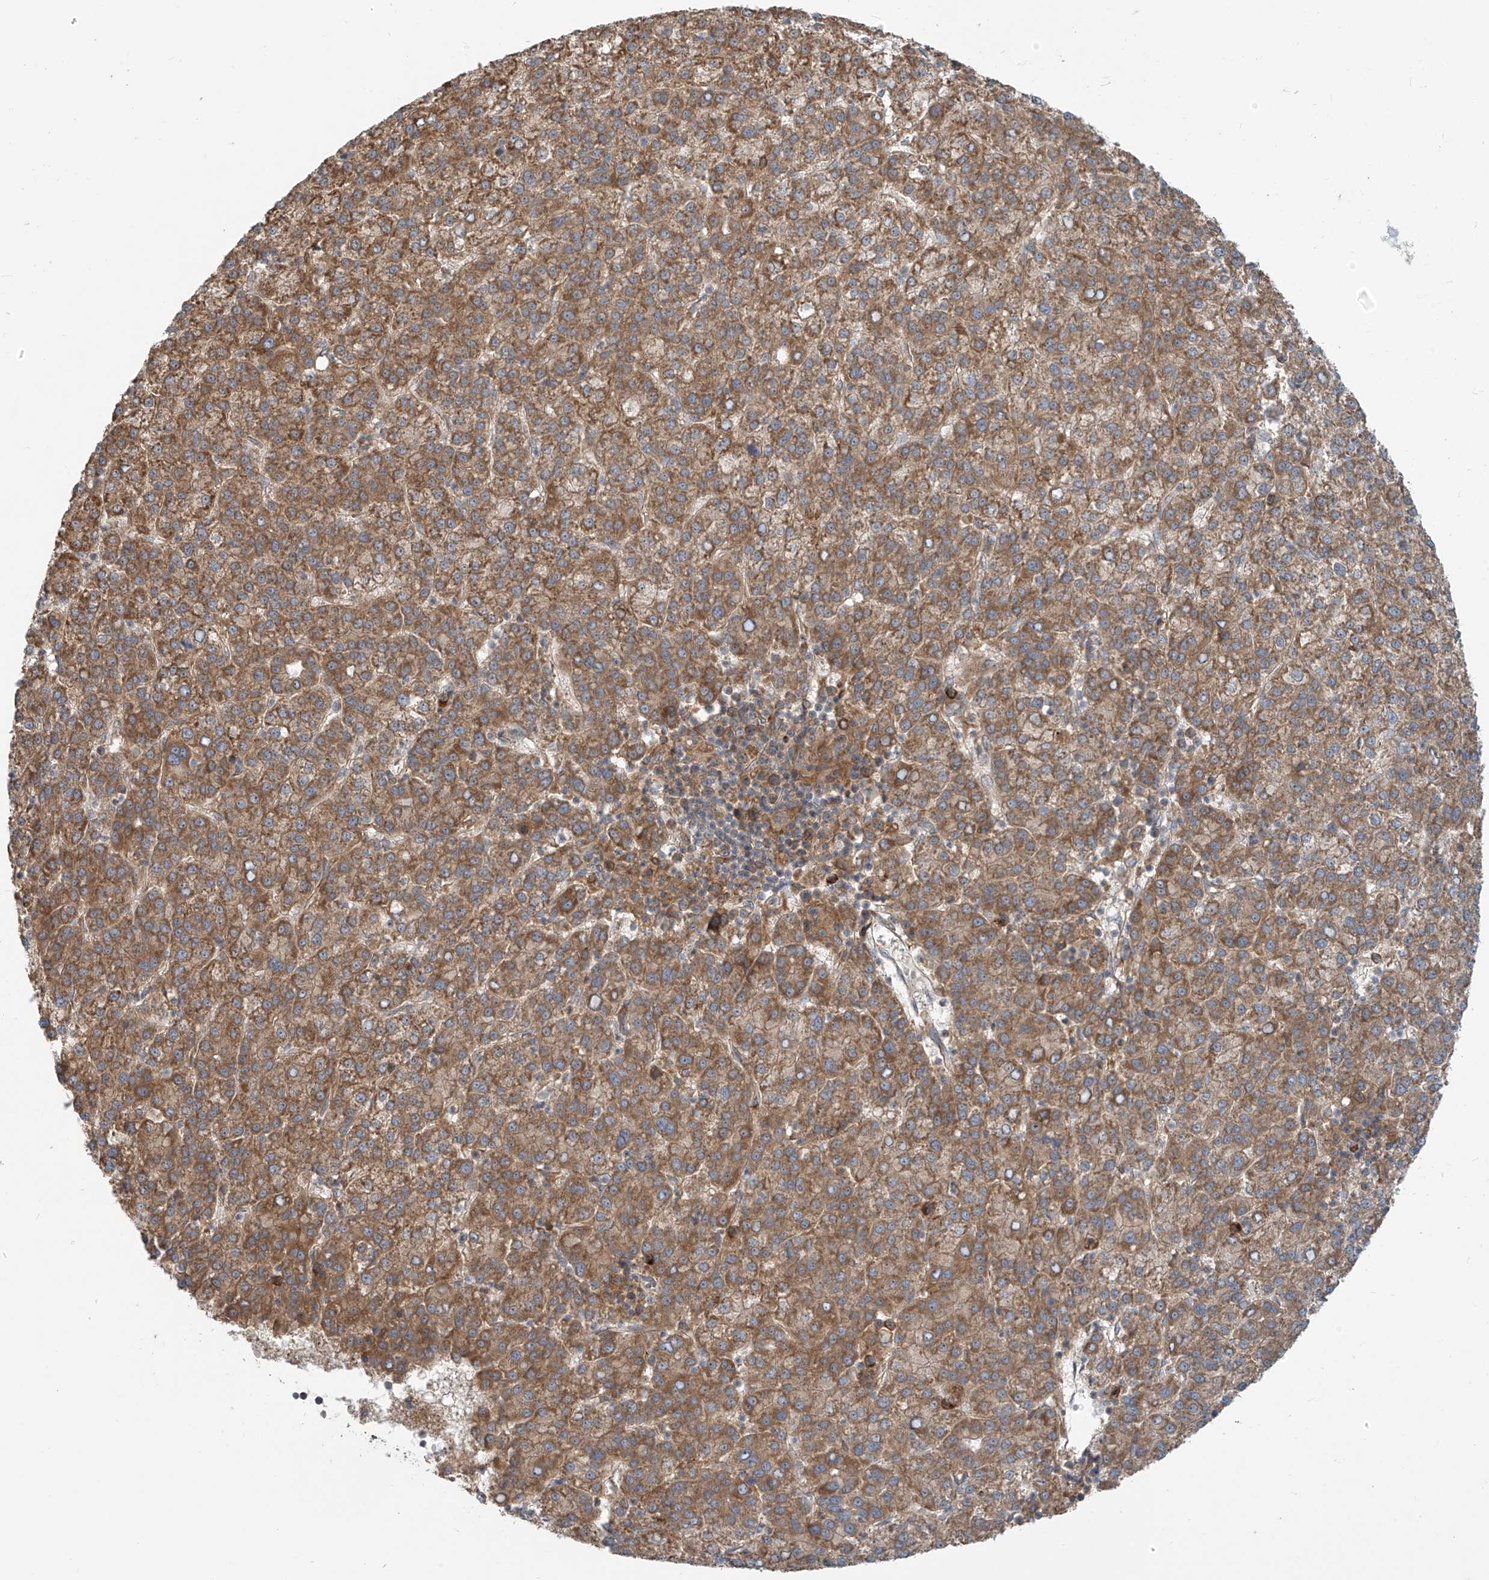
{"staining": {"intensity": "moderate", "quantity": ">75%", "location": "cytoplasmic/membranous"}, "tissue": "liver cancer", "cell_type": "Tumor cells", "image_type": "cancer", "snomed": [{"axis": "morphology", "description": "Carcinoma, Hepatocellular, NOS"}, {"axis": "topography", "description": "Liver"}], "caption": "Immunohistochemistry histopathology image of human liver hepatocellular carcinoma stained for a protein (brown), which displays medium levels of moderate cytoplasmic/membranous positivity in approximately >75% of tumor cells.", "gene": "KATNIP", "patient": {"sex": "female", "age": 58}}